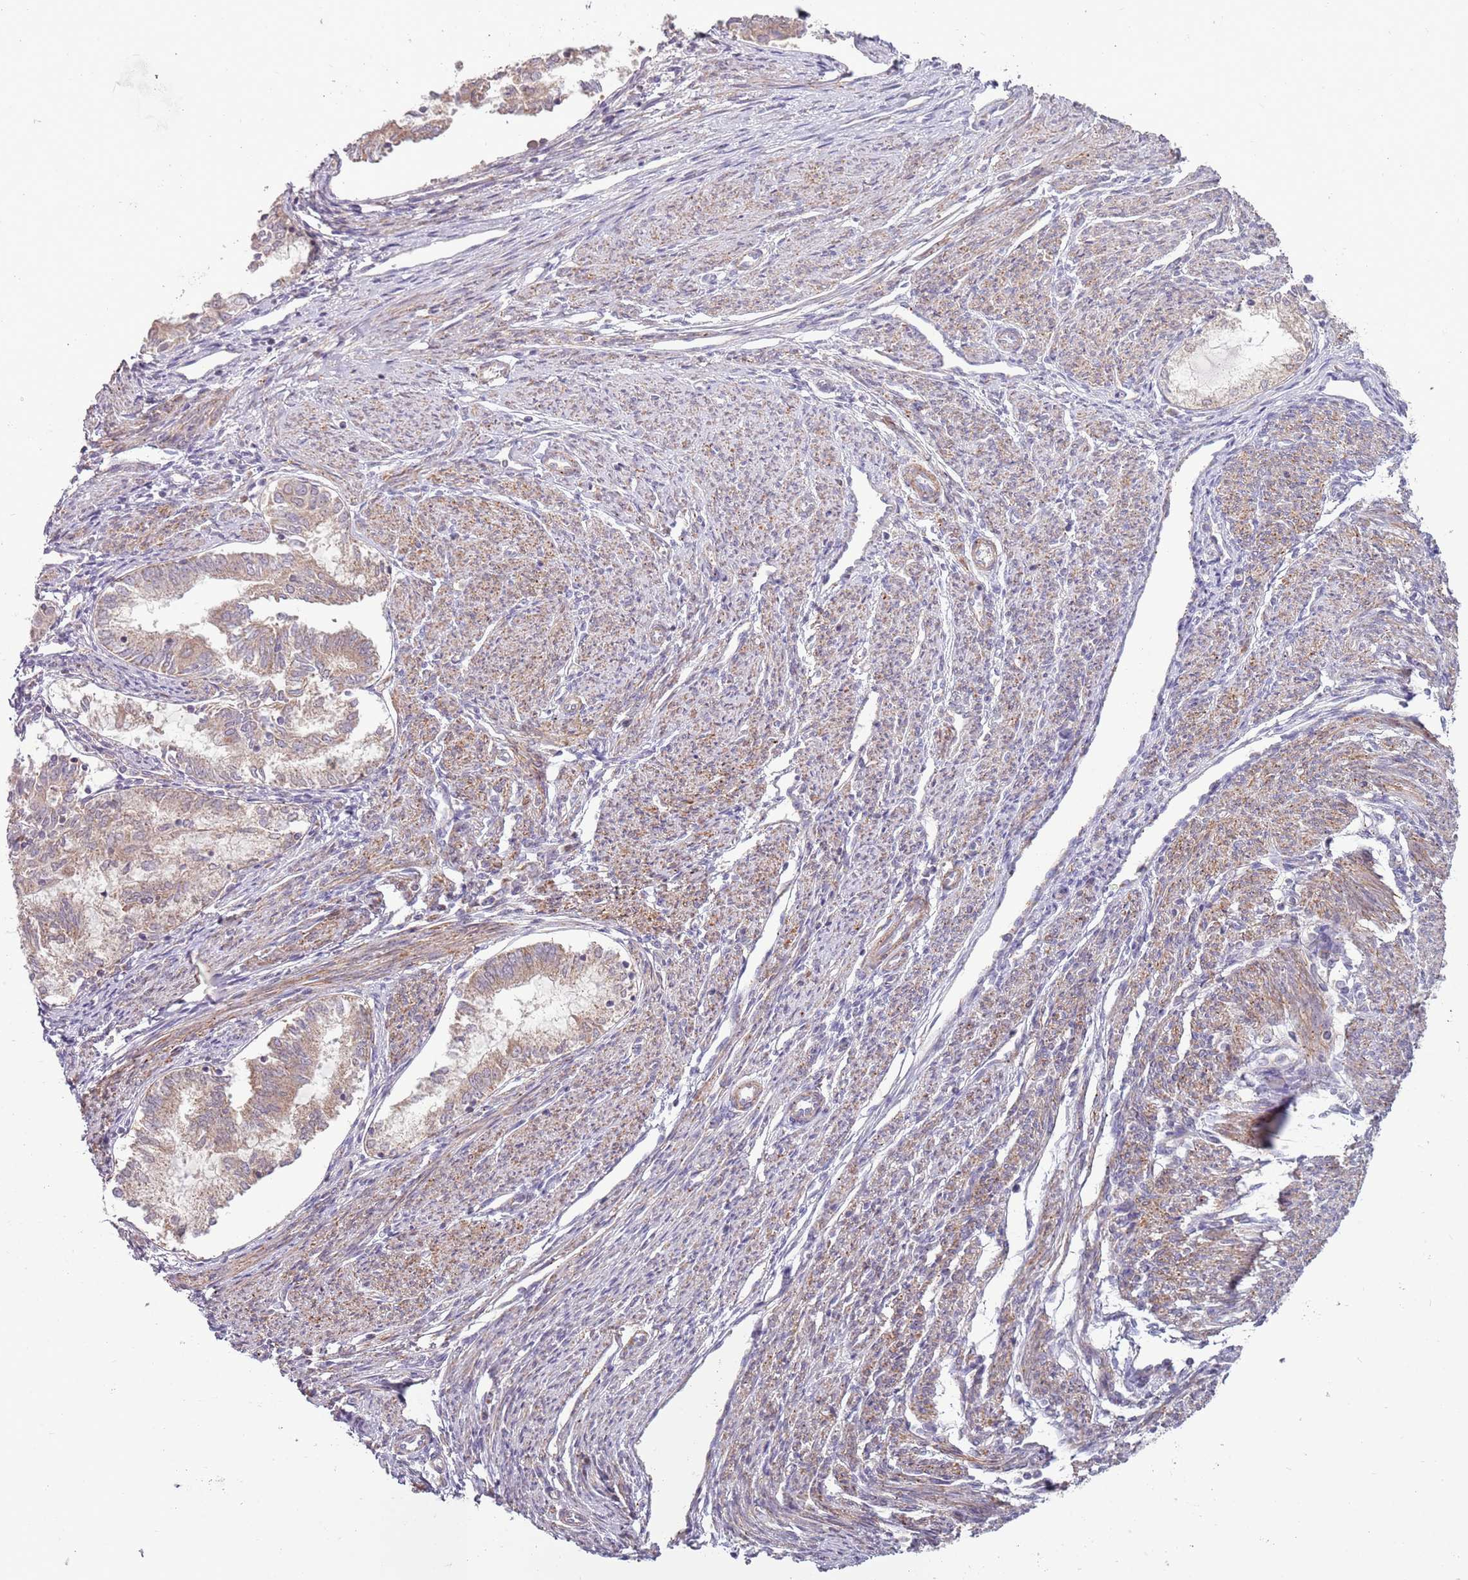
{"staining": {"intensity": "weak", "quantity": ">75%", "location": "cytoplasmic/membranous"}, "tissue": "endometrial cancer", "cell_type": "Tumor cells", "image_type": "cancer", "snomed": [{"axis": "morphology", "description": "Adenocarcinoma, NOS"}, {"axis": "topography", "description": "Endometrium"}], "caption": "High-magnification brightfield microscopy of endometrial adenocarcinoma stained with DAB (3,3'-diaminobenzidine) (brown) and counterstained with hematoxylin (blue). tumor cells exhibit weak cytoplasmic/membranous expression is present in about>75% of cells.", "gene": "DTD2", "patient": {"sex": "female", "age": 79}}